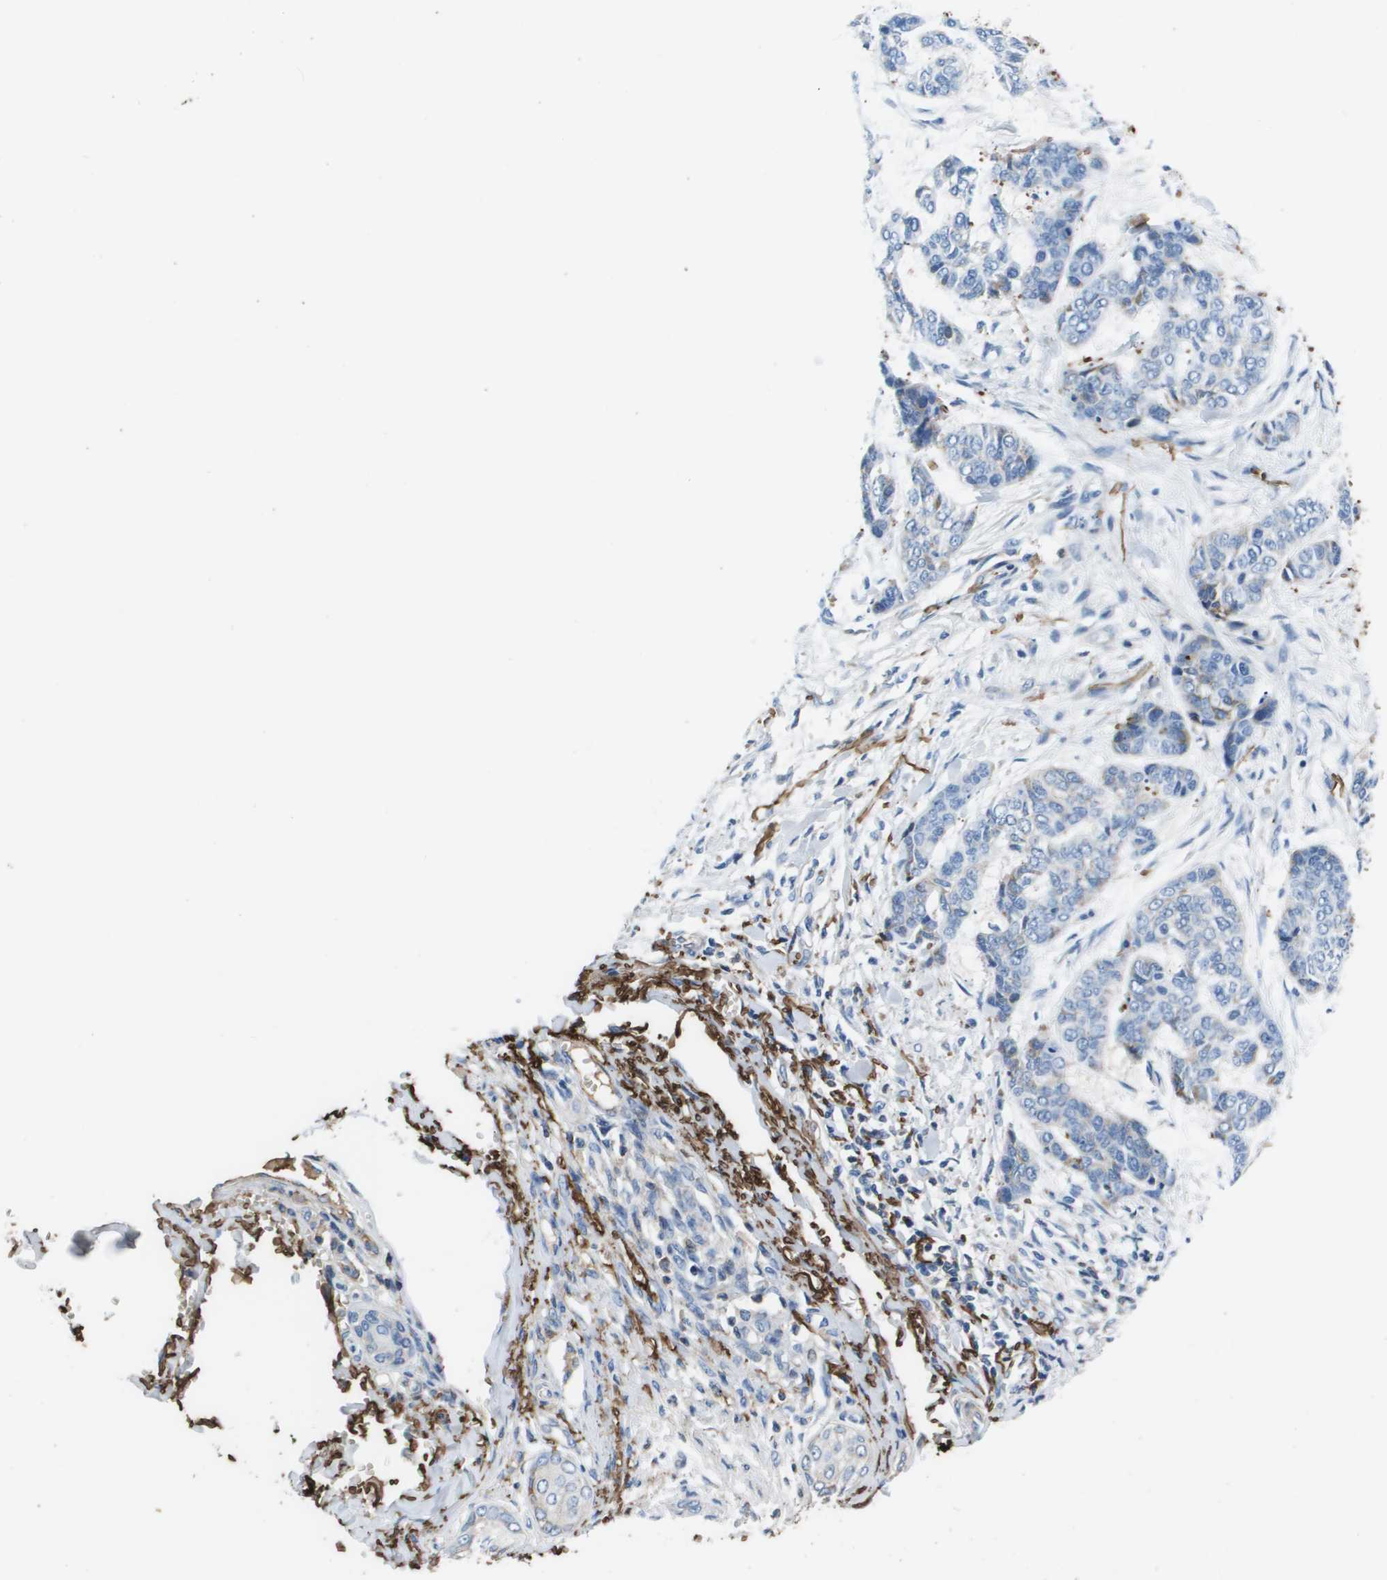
{"staining": {"intensity": "weak", "quantity": "<25%", "location": "cytoplasmic/membranous"}, "tissue": "skin cancer", "cell_type": "Tumor cells", "image_type": "cancer", "snomed": [{"axis": "morphology", "description": "Basal cell carcinoma"}, {"axis": "topography", "description": "Skin"}], "caption": "Immunohistochemistry (IHC) of human skin basal cell carcinoma demonstrates no staining in tumor cells.", "gene": "VTN", "patient": {"sex": "female", "age": 64}}